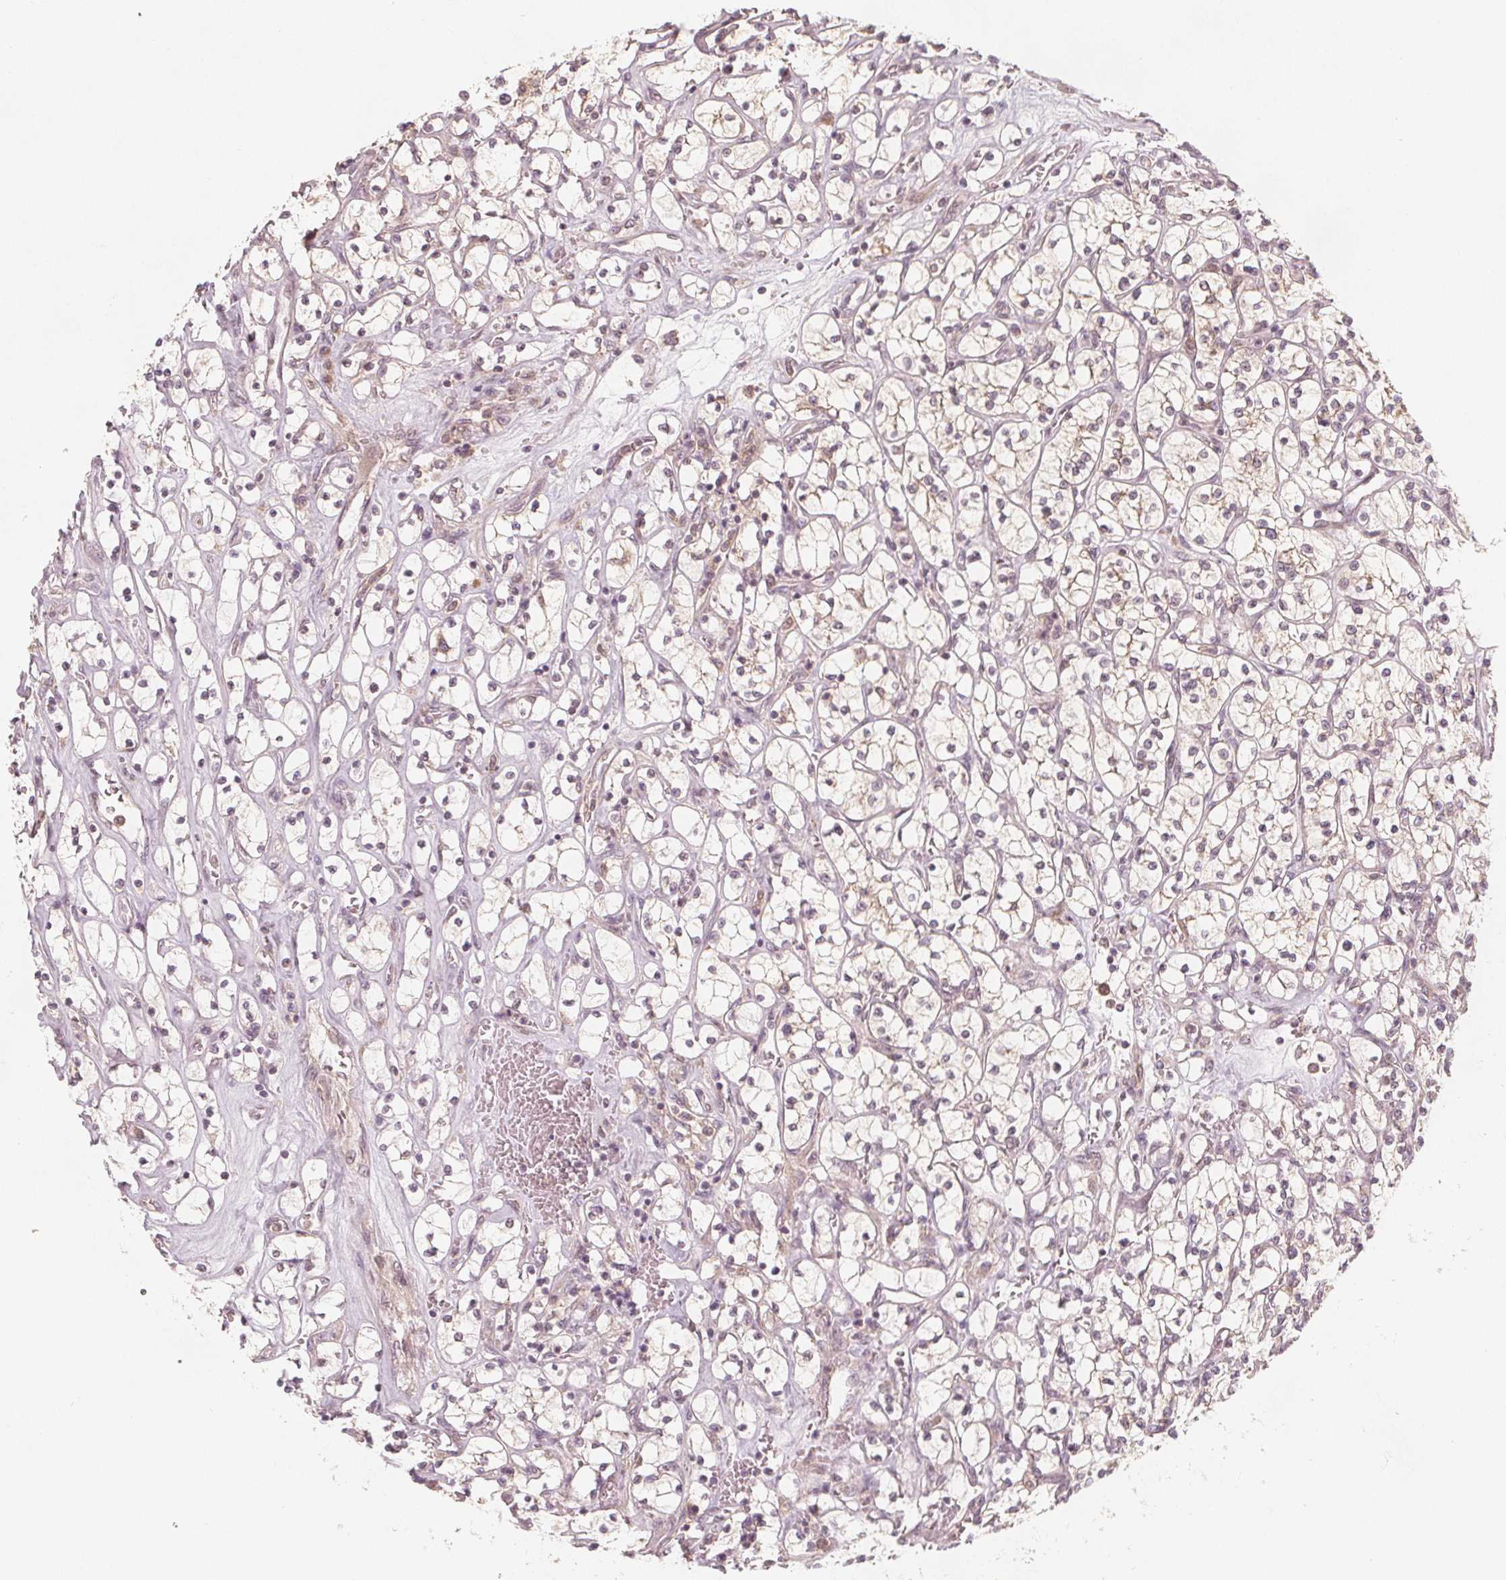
{"staining": {"intensity": "weak", "quantity": "<25%", "location": "cytoplasmic/membranous"}, "tissue": "renal cancer", "cell_type": "Tumor cells", "image_type": "cancer", "snomed": [{"axis": "morphology", "description": "Adenocarcinoma, NOS"}, {"axis": "topography", "description": "Kidney"}], "caption": "A histopathology image of renal cancer stained for a protein displays no brown staining in tumor cells.", "gene": "NCSTN", "patient": {"sex": "female", "age": 64}}